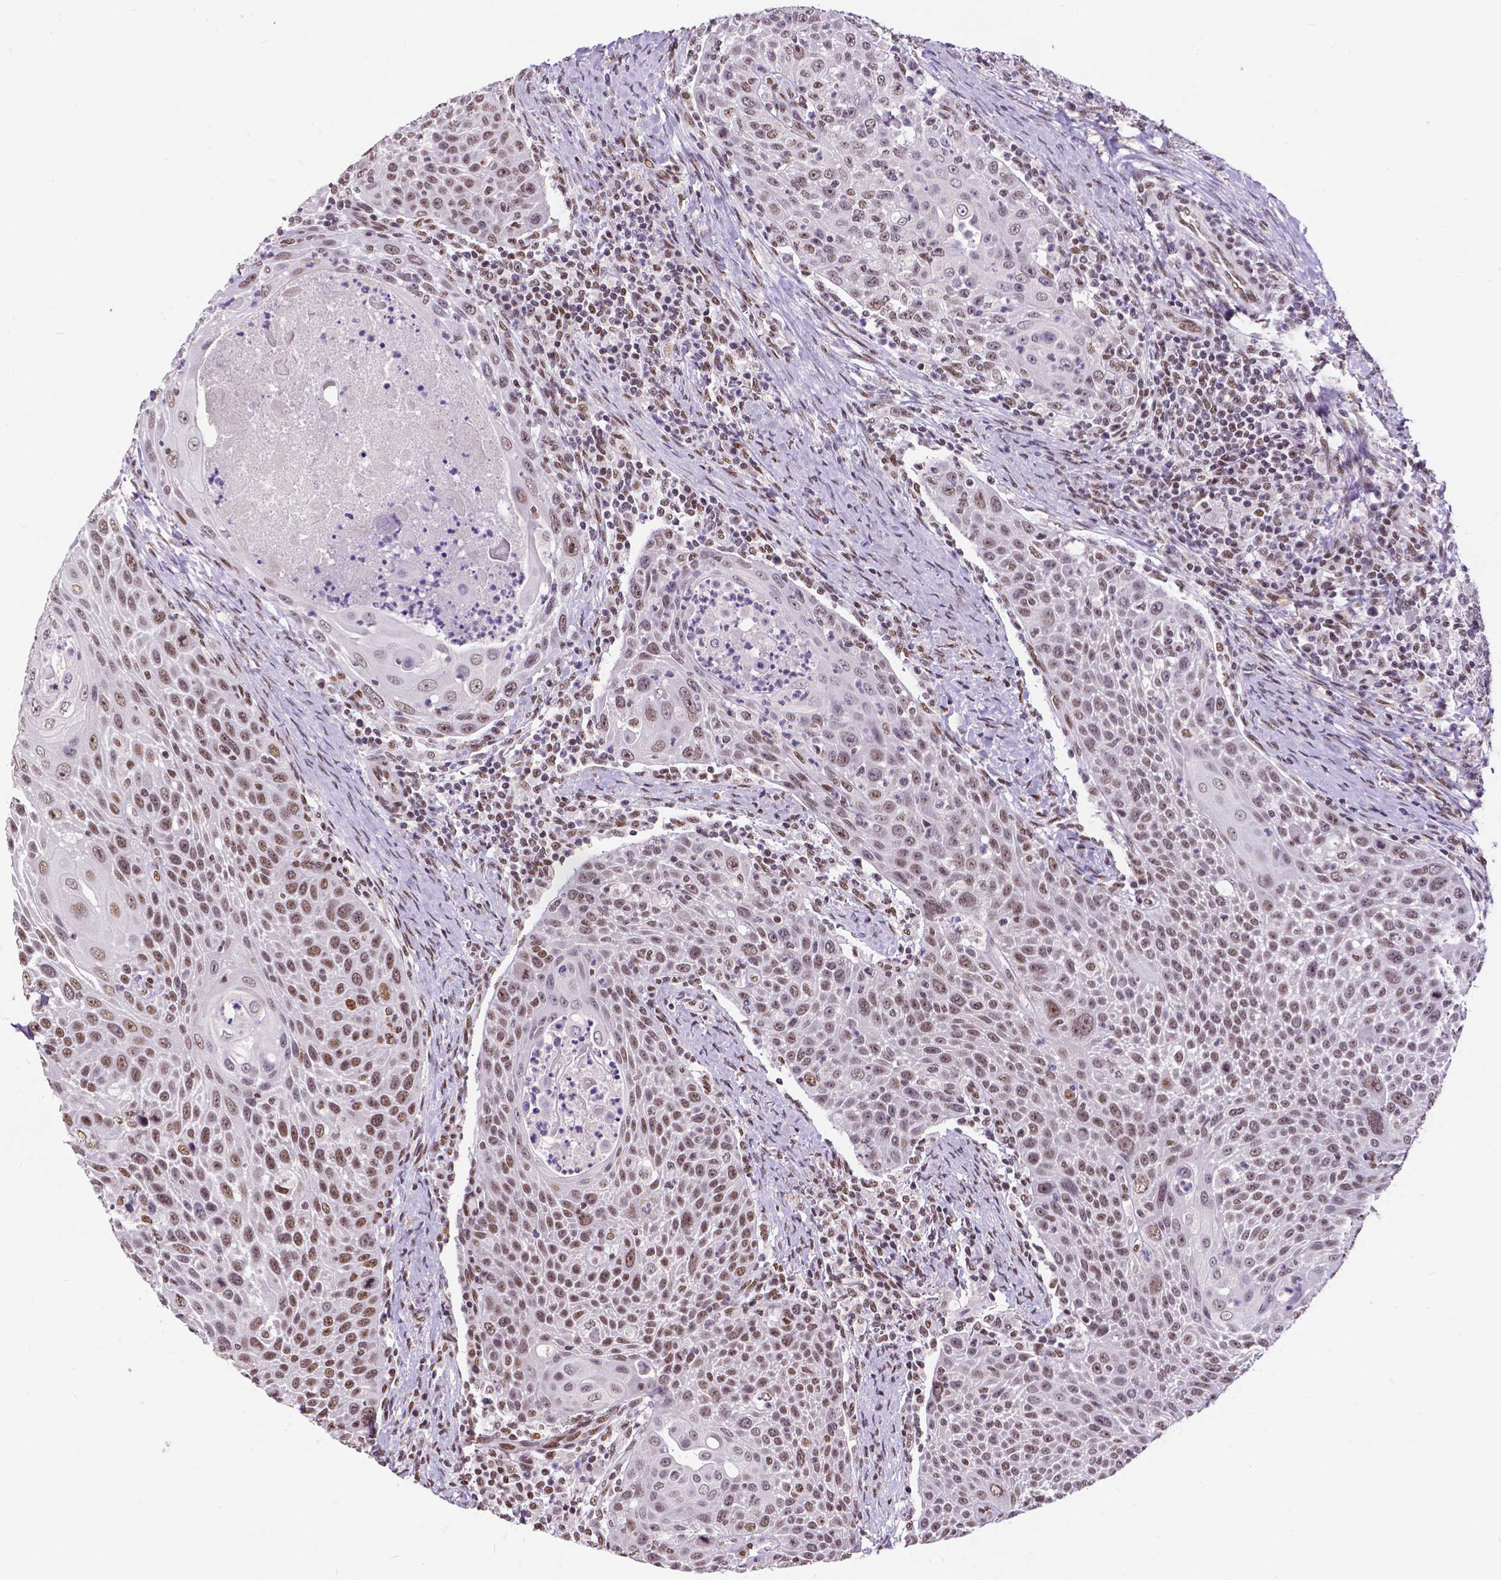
{"staining": {"intensity": "moderate", "quantity": ">75%", "location": "nuclear"}, "tissue": "head and neck cancer", "cell_type": "Tumor cells", "image_type": "cancer", "snomed": [{"axis": "morphology", "description": "Squamous cell carcinoma, NOS"}, {"axis": "topography", "description": "Head-Neck"}], "caption": "There is medium levels of moderate nuclear staining in tumor cells of head and neck squamous cell carcinoma, as demonstrated by immunohistochemical staining (brown color).", "gene": "ATRX", "patient": {"sex": "male", "age": 69}}